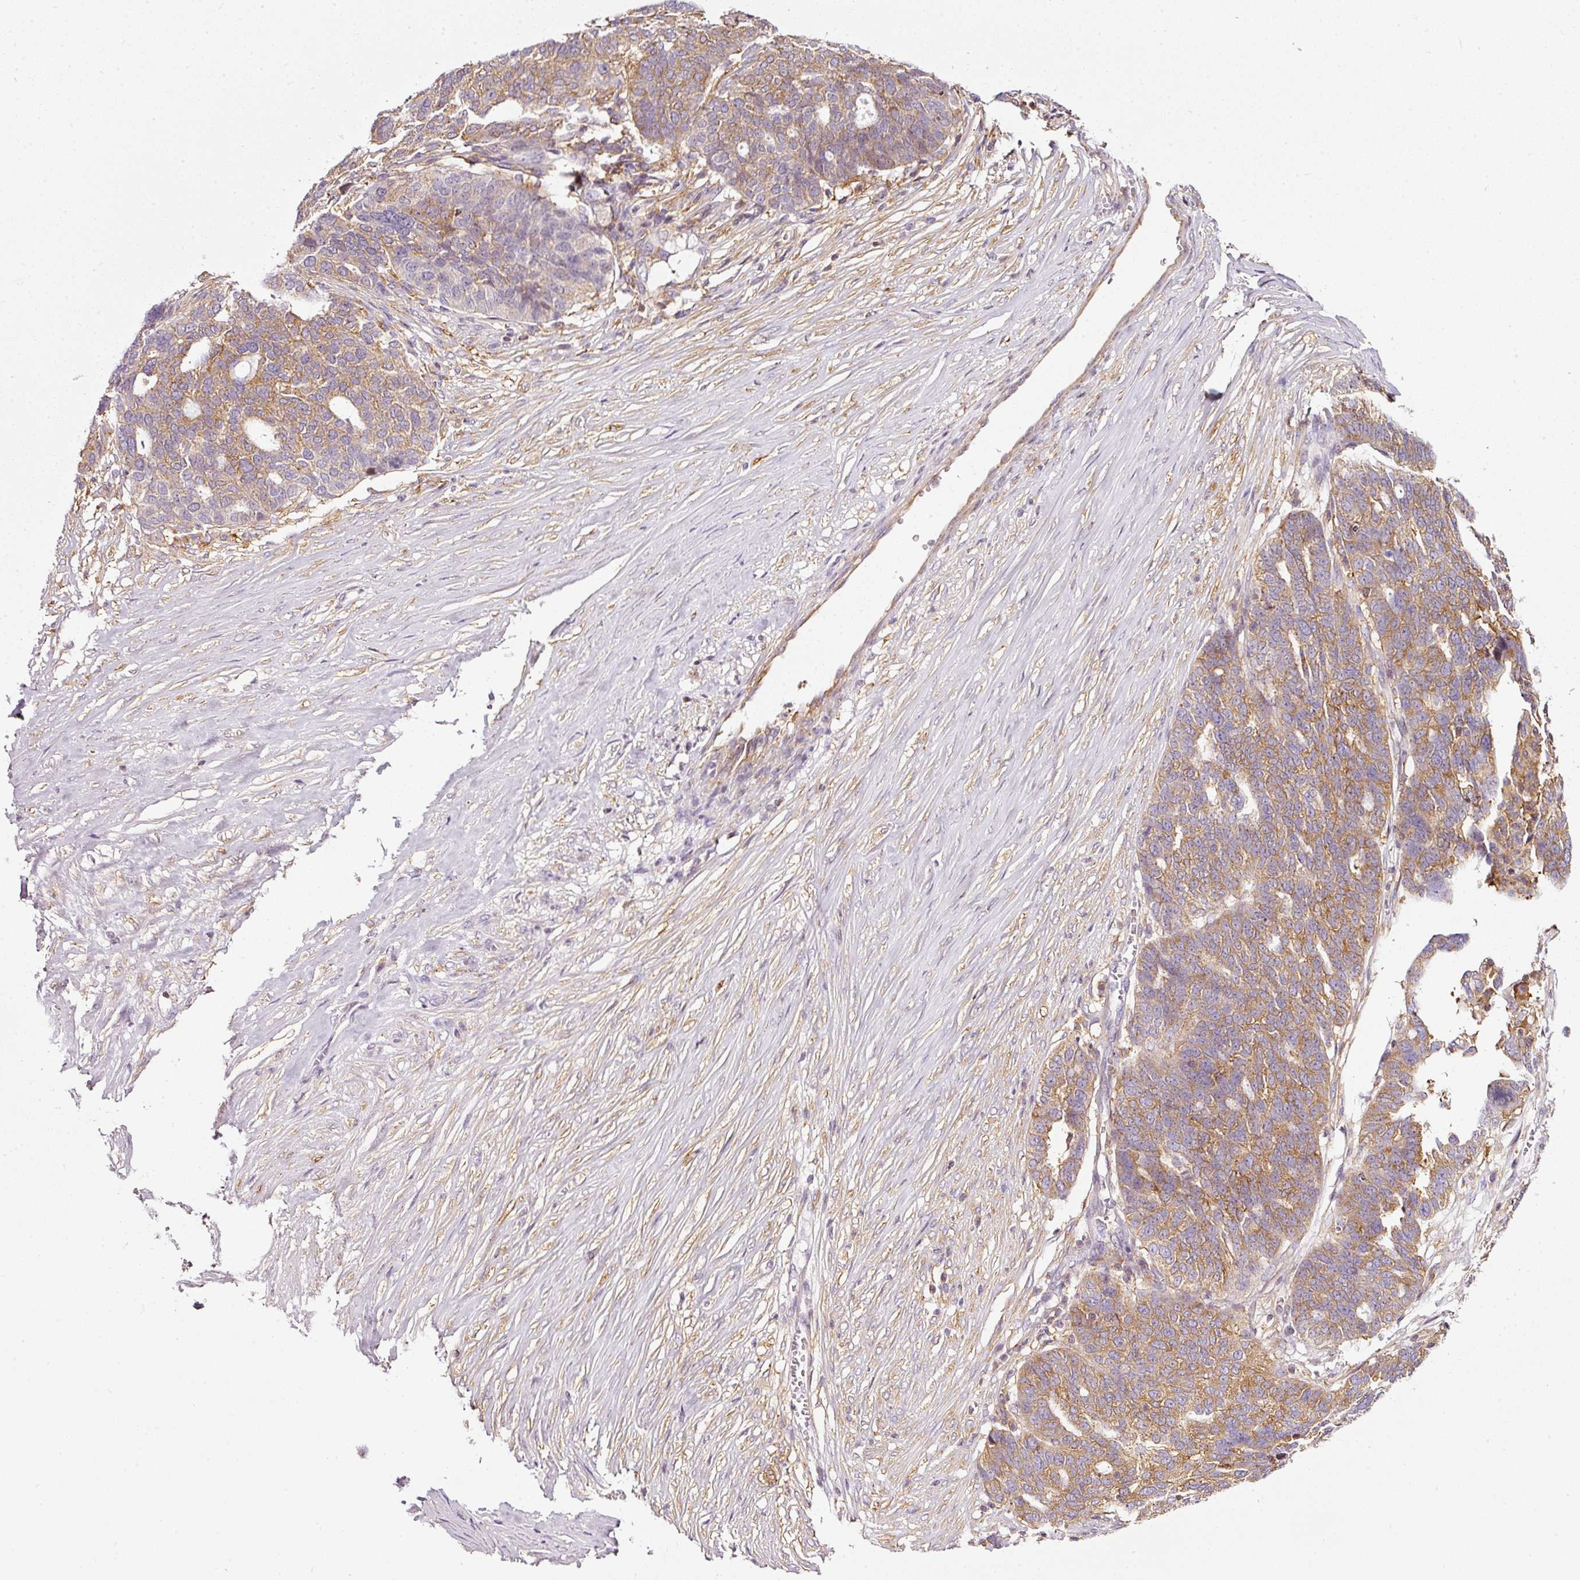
{"staining": {"intensity": "moderate", "quantity": ">75%", "location": "cytoplasmic/membranous"}, "tissue": "ovarian cancer", "cell_type": "Tumor cells", "image_type": "cancer", "snomed": [{"axis": "morphology", "description": "Cystadenocarcinoma, serous, NOS"}, {"axis": "topography", "description": "Ovary"}], "caption": "About >75% of tumor cells in ovarian cancer reveal moderate cytoplasmic/membranous protein staining as visualized by brown immunohistochemical staining.", "gene": "SCNM1", "patient": {"sex": "female", "age": 59}}